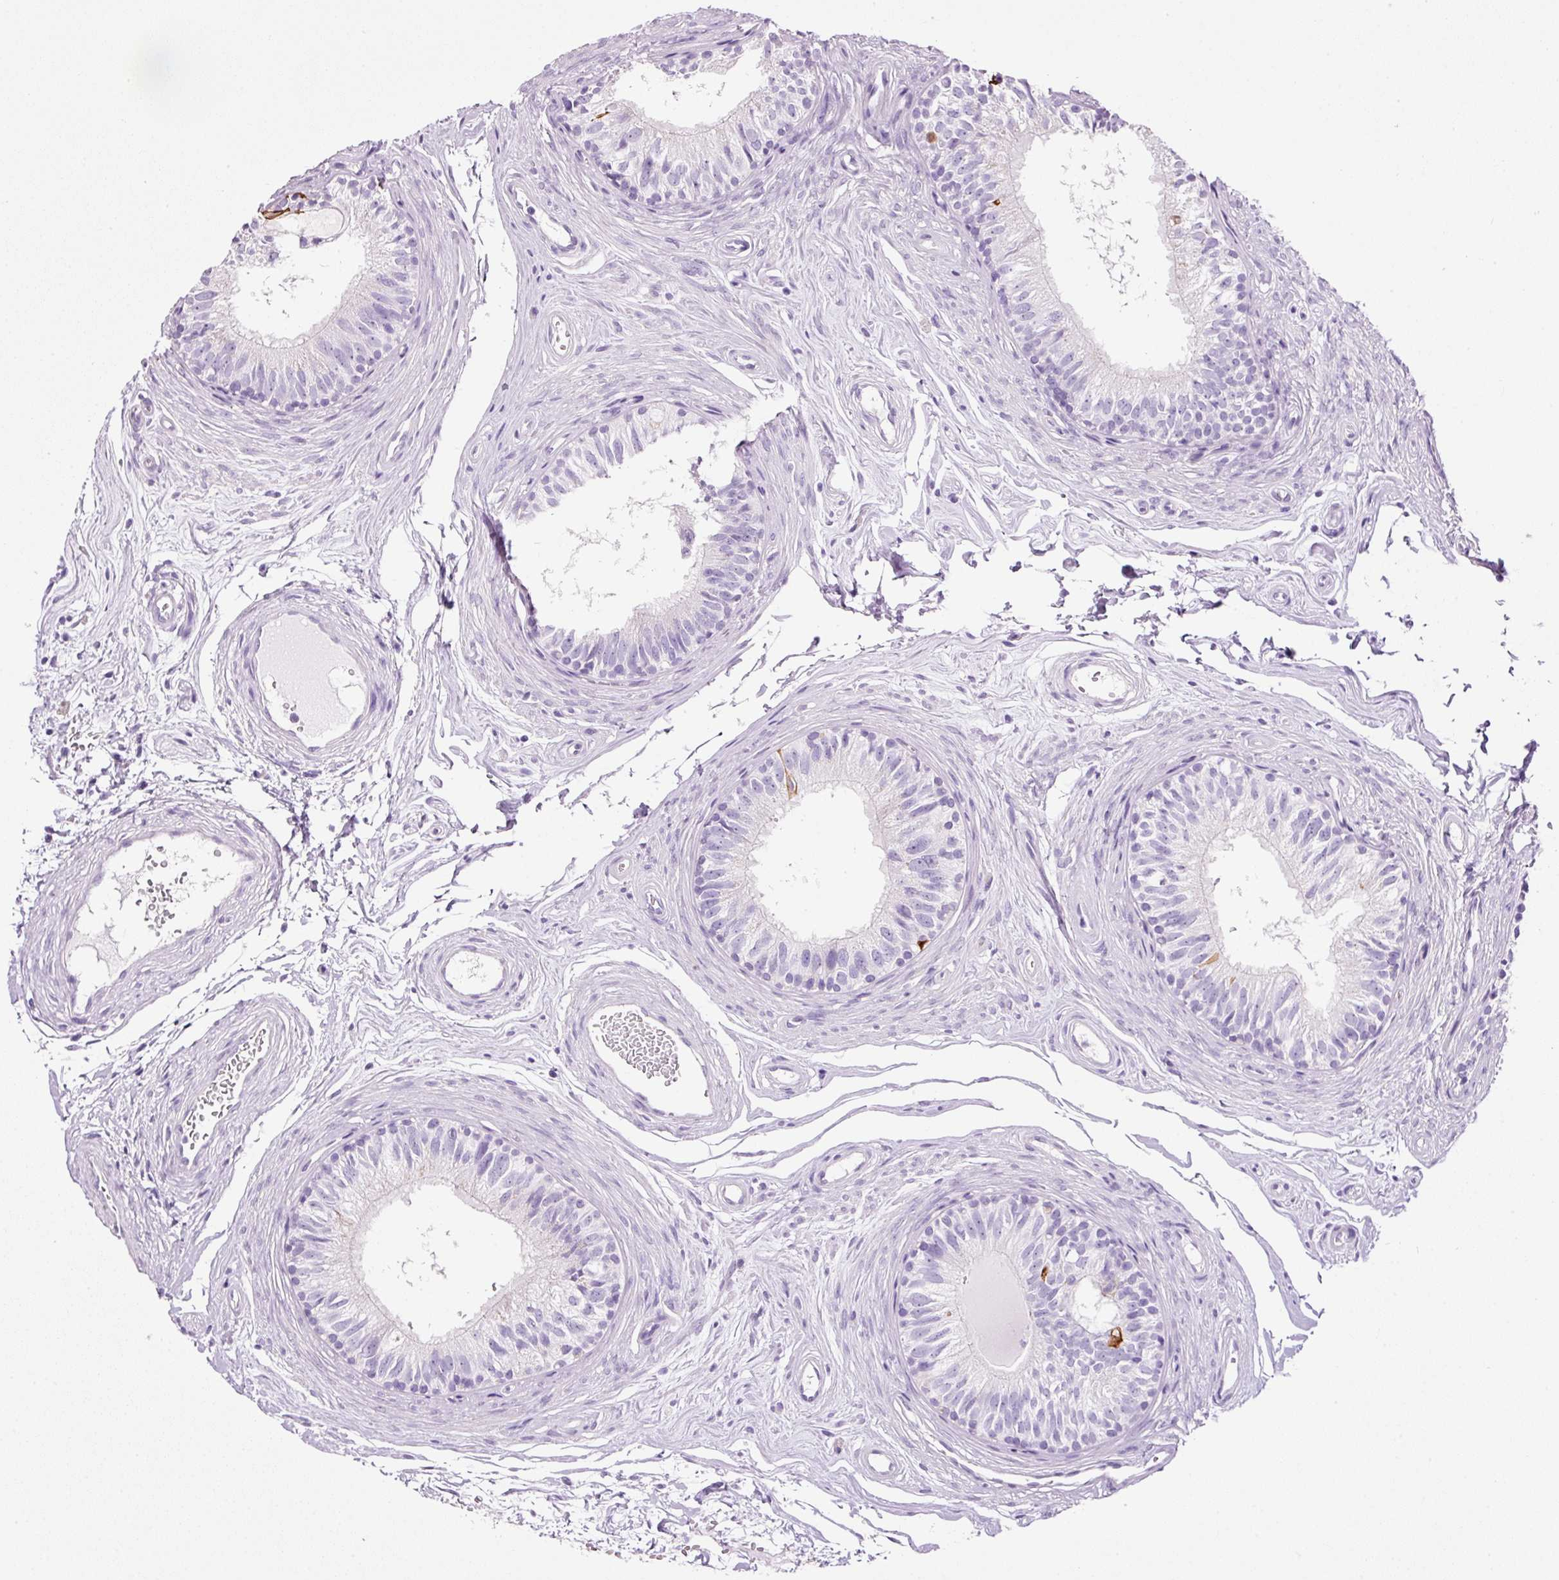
{"staining": {"intensity": "strong", "quantity": "<25%", "location": "cytoplasmic/membranous"}, "tissue": "epididymis", "cell_type": "Glandular cells", "image_type": "normal", "snomed": [{"axis": "morphology", "description": "Normal tissue, NOS"}, {"axis": "topography", "description": "Epididymis"}], "caption": "Immunohistochemical staining of benign epididymis shows medium levels of strong cytoplasmic/membranous staining in about <25% of glandular cells.", "gene": "BSND", "patient": {"sex": "male", "age": 45}}